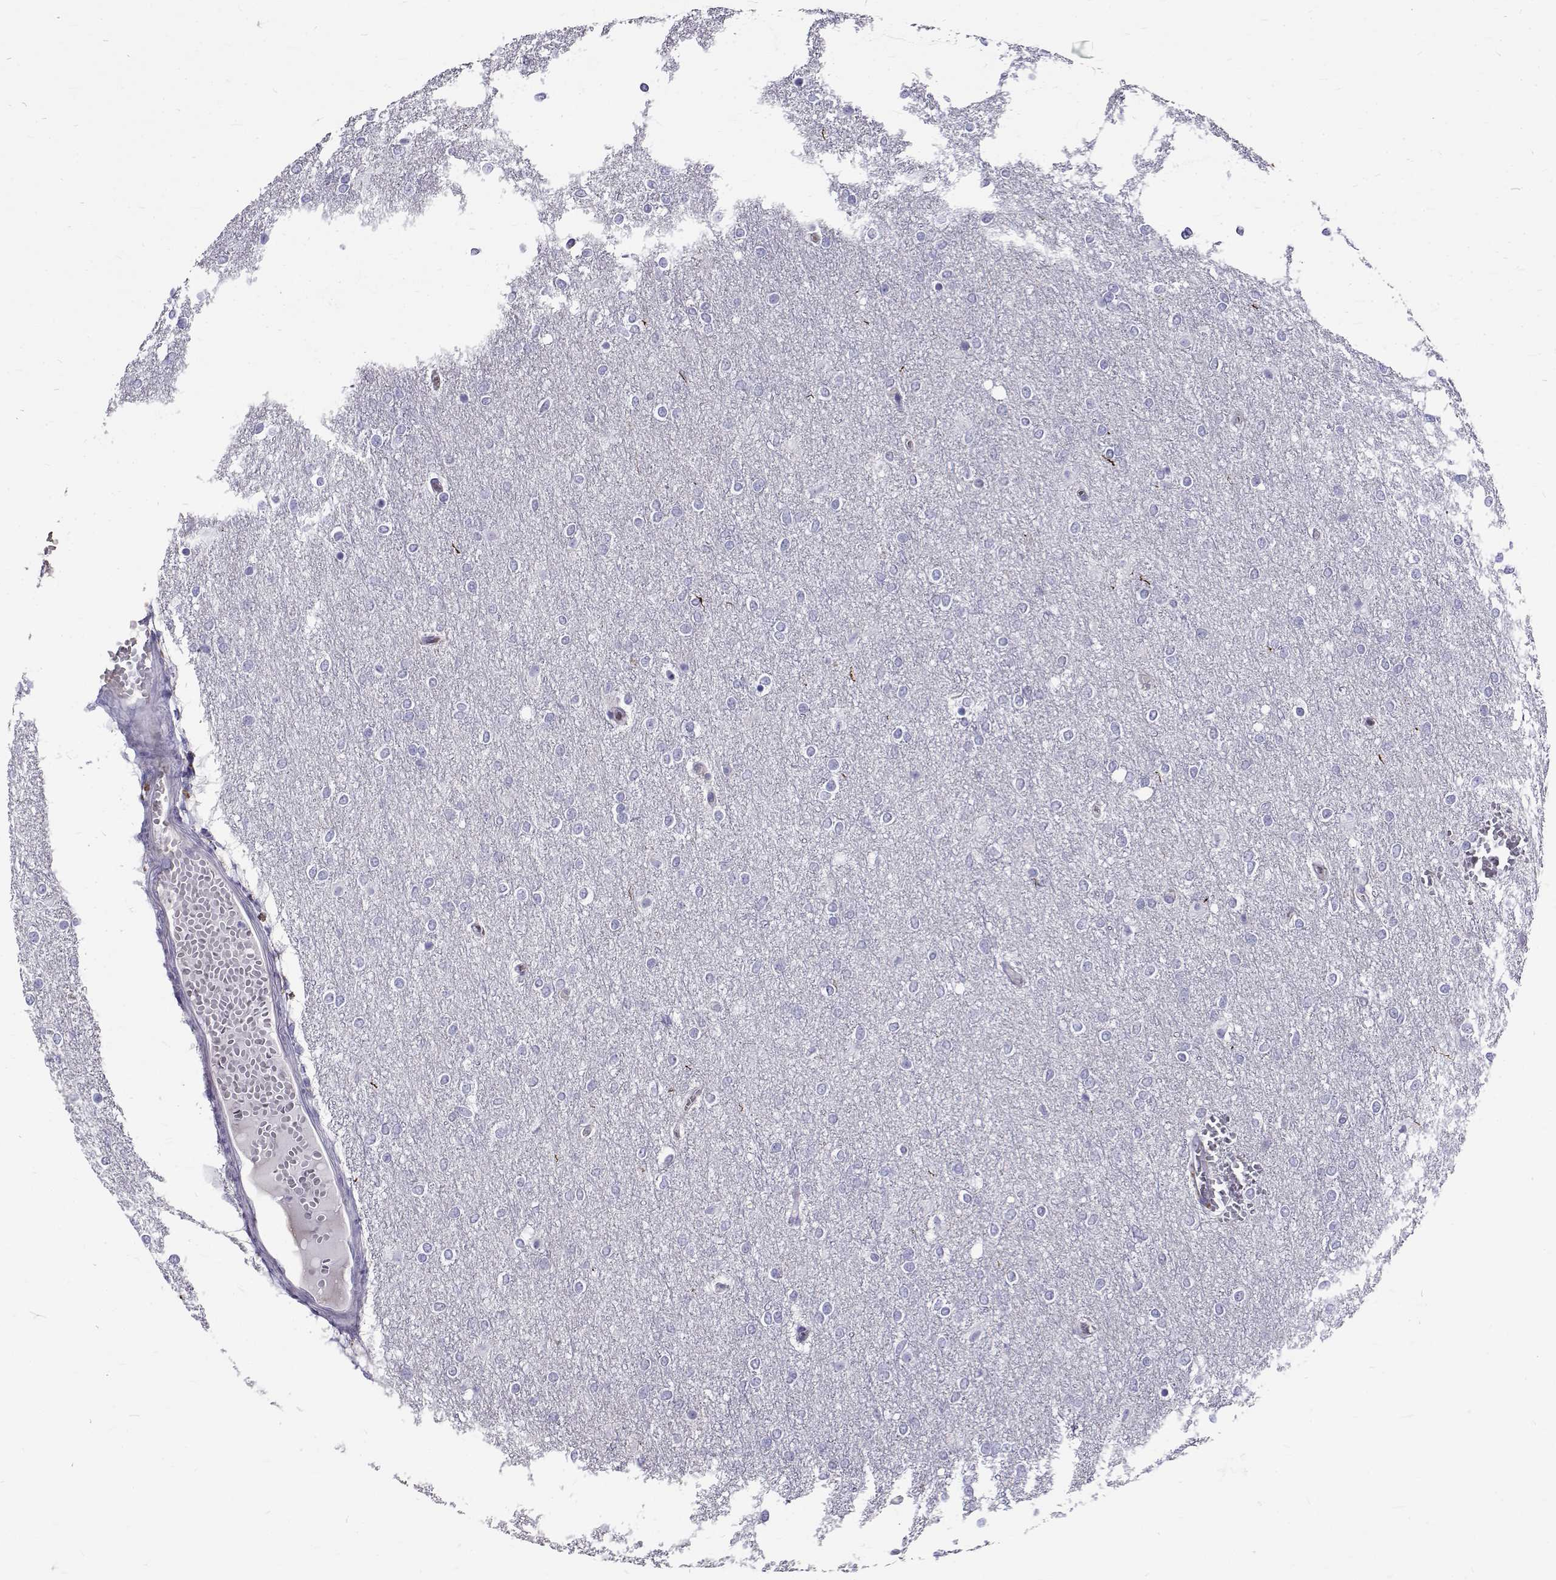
{"staining": {"intensity": "negative", "quantity": "none", "location": "none"}, "tissue": "glioma", "cell_type": "Tumor cells", "image_type": "cancer", "snomed": [{"axis": "morphology", "description": "Glioma, malignant, High grade"}, {"axis": "topography", "description": "Brain"}], "caption": "Image shows no protein expression in tumor cells of glioma tissue.", "gene": "IGSF1", "patient": {"sex": "female", "age": 61}}